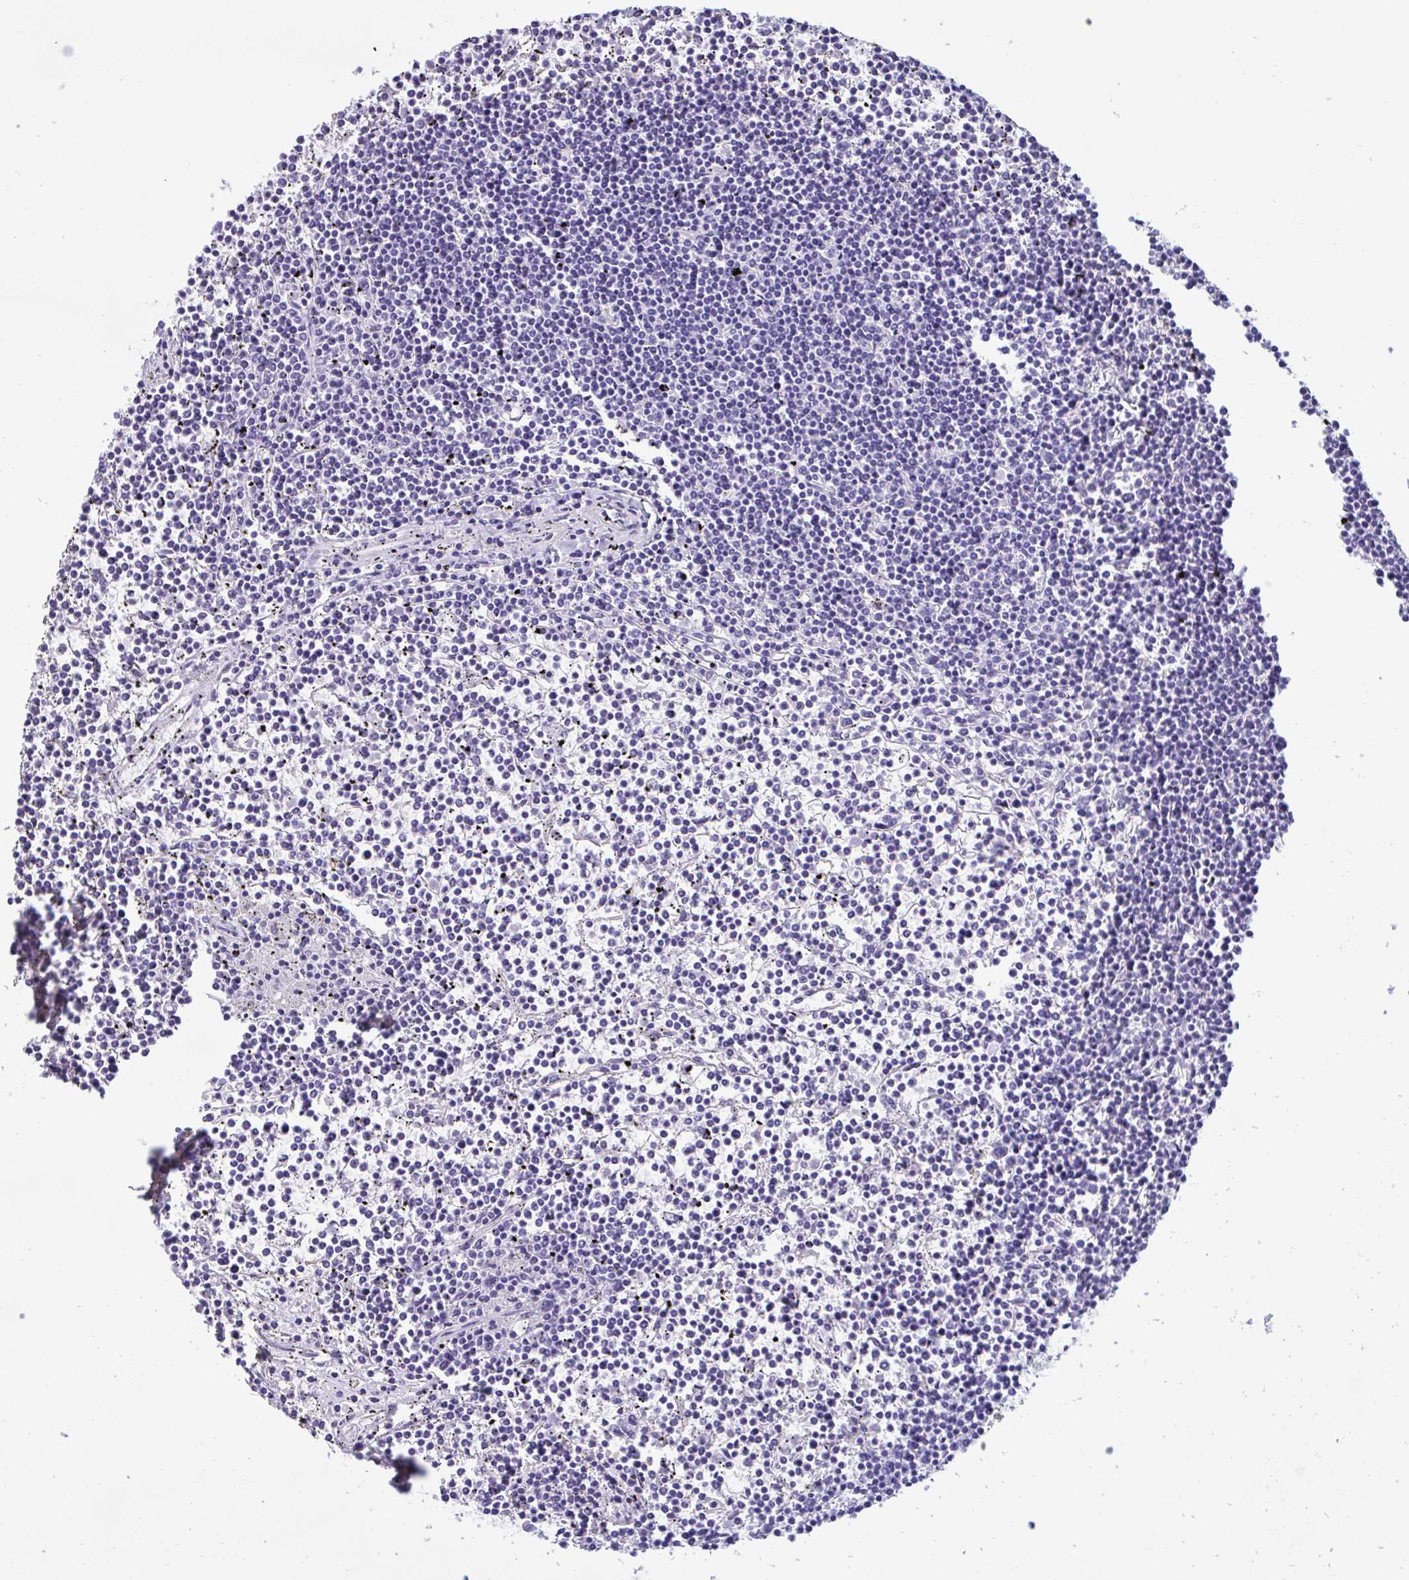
{"staining": {"intensity": "negative", "quantity": "none", "location": "none"}, "tissue": "lymphoma", "cell_type": "Tumor cells", "image_type": "cancer", "snomed": [{"axis": "morphology", "description": "Malignant lymphoma, non-Hodgkin's type, Low grade"}, {"axis": "topography", "description": "Spleen"}], "caption": "Lymphoma stained for a protein using immunohistochemistry reveals no positivity tumor cells.", "gene": "ZNF850", "patient": {"sex": "female", "age": 19}}